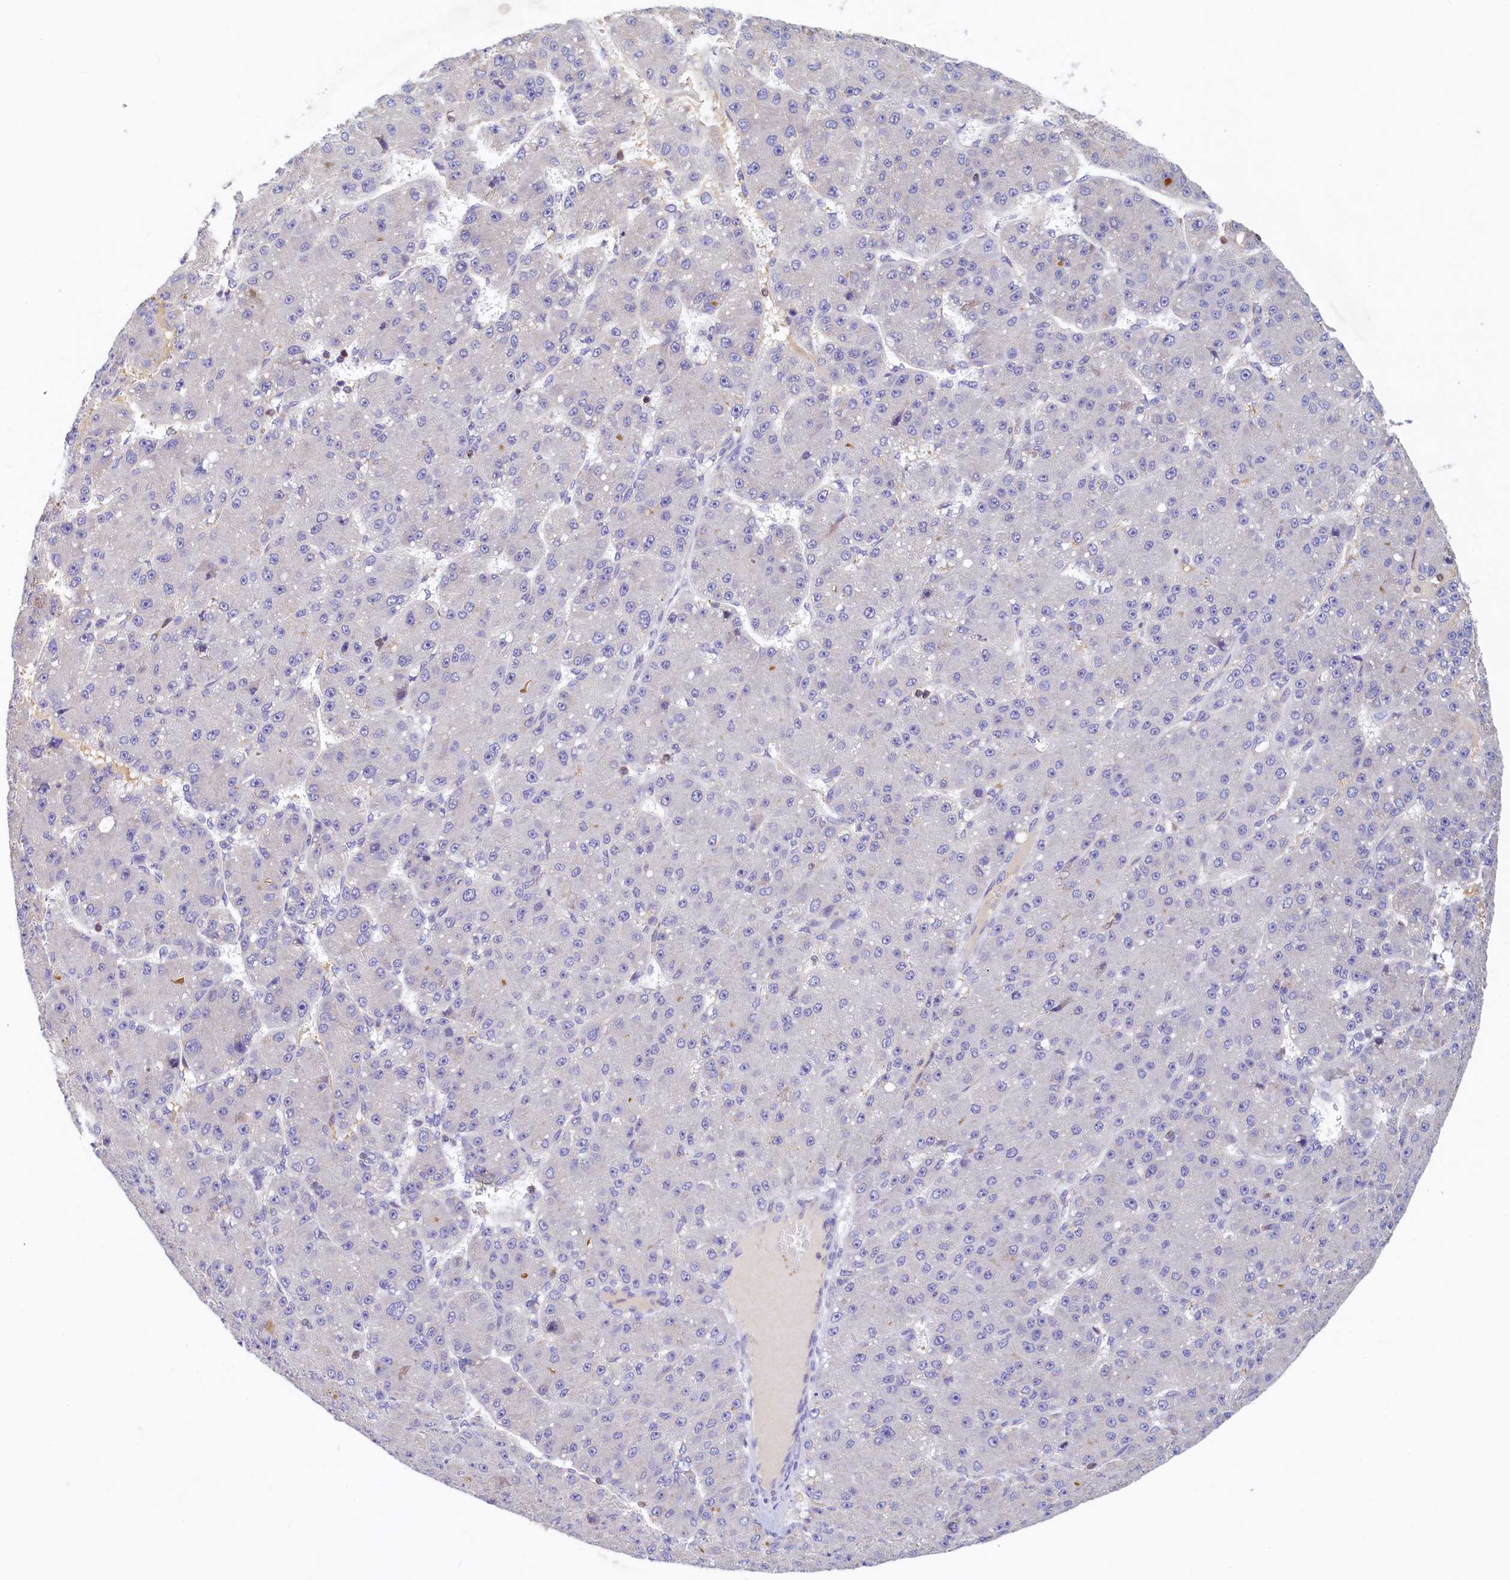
{"staining": {"intensity": "negative", "quantity": "none", "location": "none"}, "tissue": "liver cancer", "cell_type": "Tumor cells", "image_type": "cancer", "snomed": [{"axis": "morphology", "description": "Carcinoma, Hepatocellular, NOS"}, {"axis": "topography", "description": "Liver"}], "caption": "The immunohistochemistry (IHC) micrograph has no significant positivity in tumor cells of liver cancer (hepatocellular carcinoma) tissue.", "gene": "TRAF3IP3", "patient": {"sex": "male", "age": 67}}